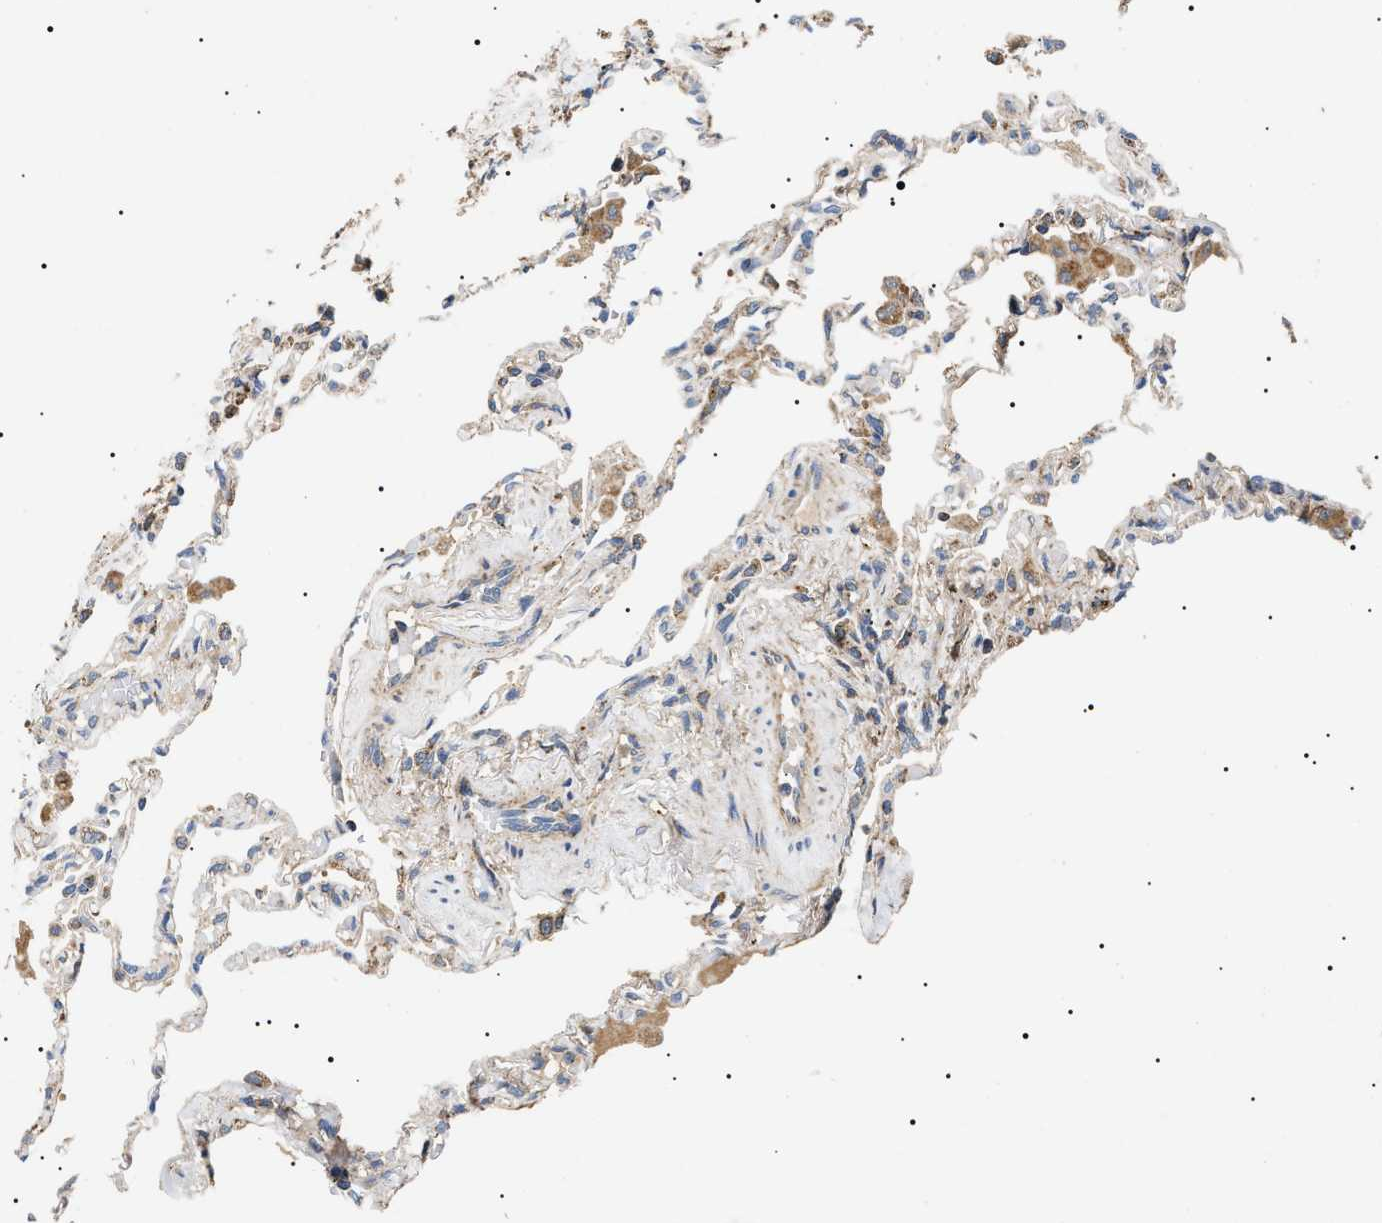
{"staining": {"intensity": "moderate", "quantity": "<25%", "location": "cytoplasmic/membranous"}, "tissue": "lung", "cell_type": "Alveolar cells", "image_type": "normal", "snomed": [{"axis": "morphology", "description": "Normal tissue, NOS"}, {"axis": "topography", "description": "Lung"}], "caption": "A brown stain highlights moderate cytoplasmic/membranous staining of a protein in alveolar cells of benign lung.", "gene": "OXSM", "patient": {"sex": "male", "age": 59}}